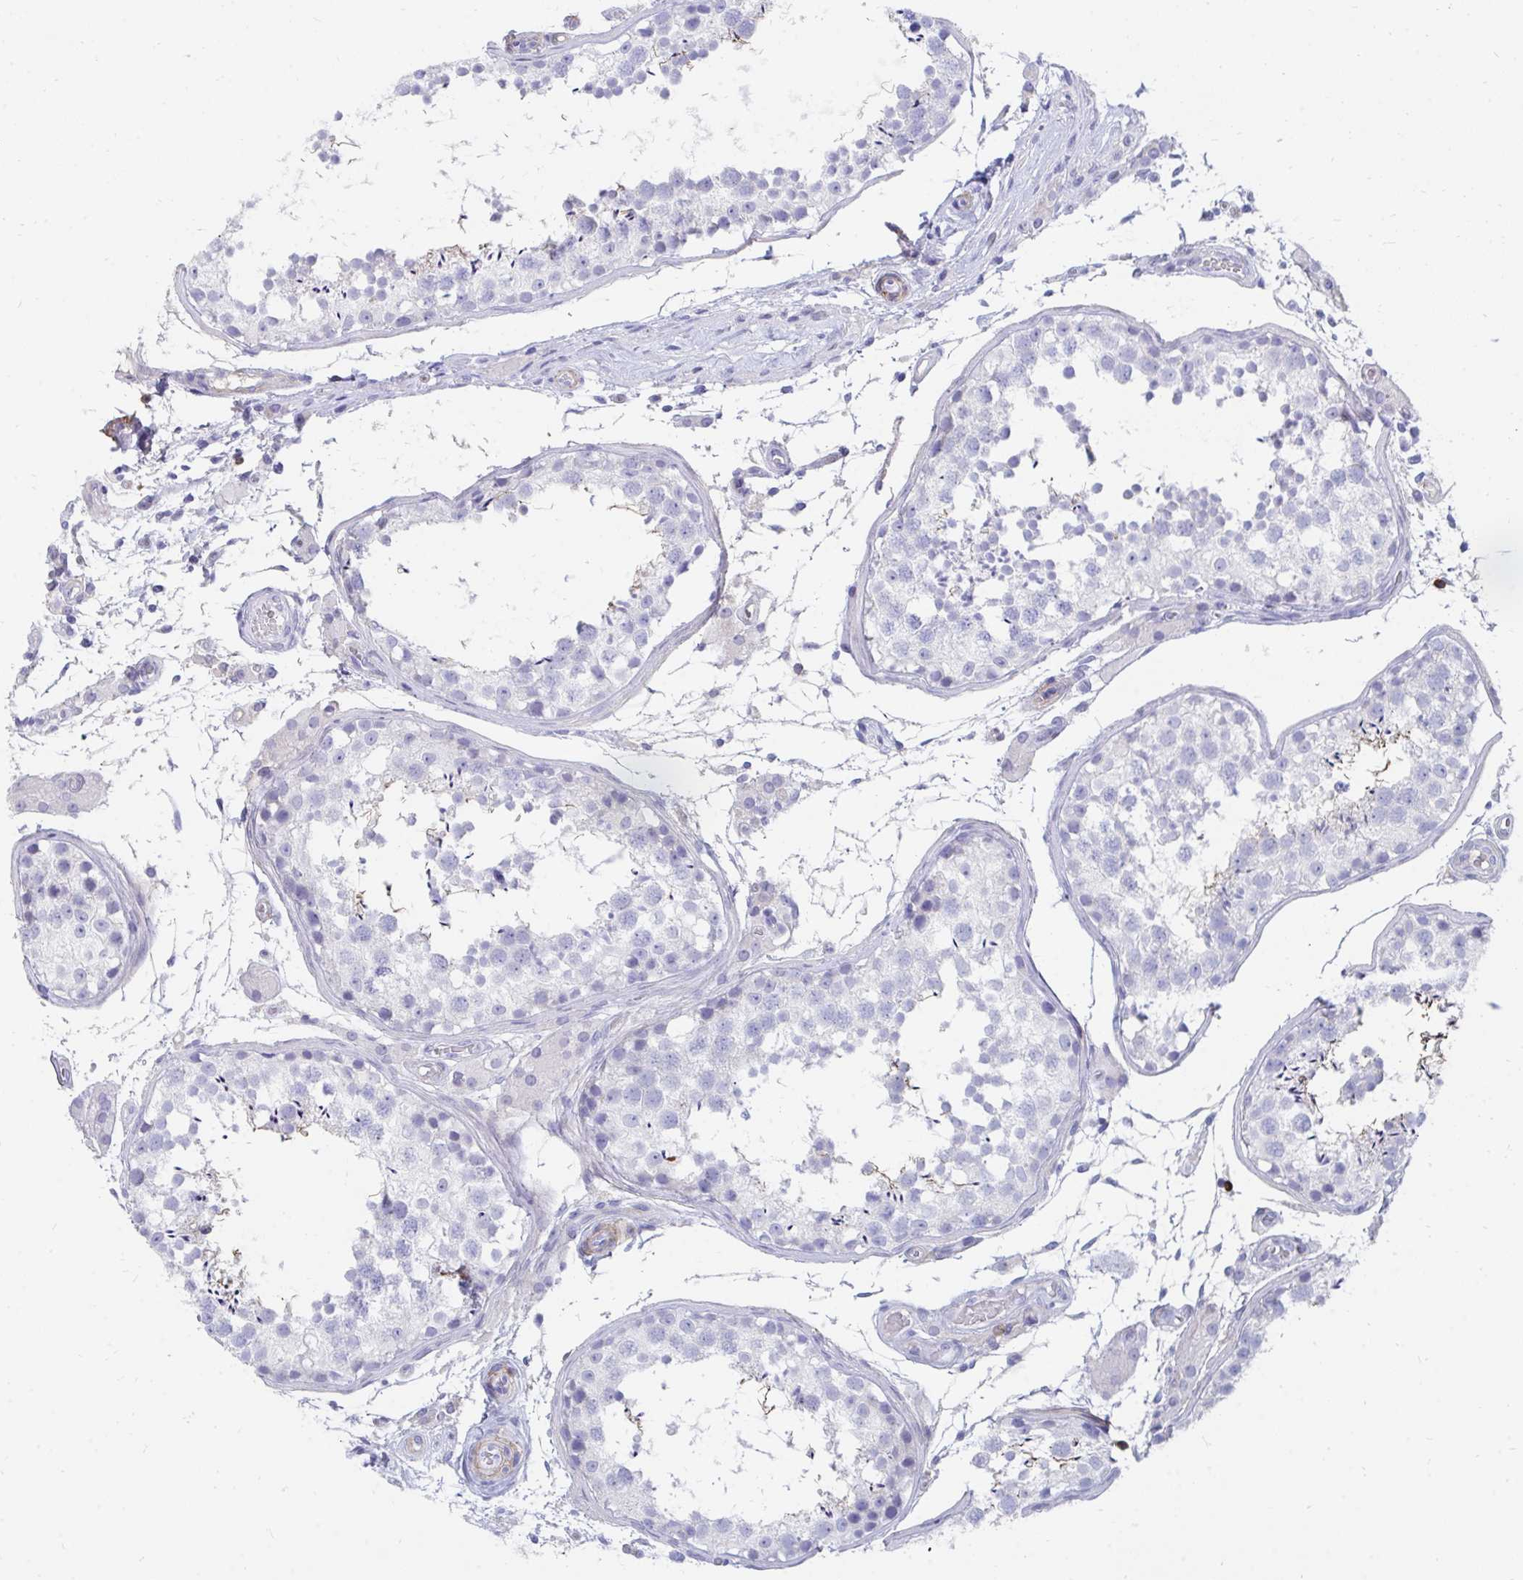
{"staining": {"intensity": "negative", "quantity": "none", "location": "none"}, "tissue": "testis", "cell_type": "Cells in seminiferous ducts", "image_type": "normal", "snomed": [{"axis": "morphology", "description": "Normal tissue, NOS"}, {"axis": "morphology", "description": "Seminoma, NOS"}, {"axis": "topography", "description": "Testis"}], "caption": "There is no significant positivity in cells in seminiferous ducts of testis. (Immunohistochemistry, brightfield microscopy, high magnification).", "gene": "CD7", "patient": {"sex": "male", "age": 29}}